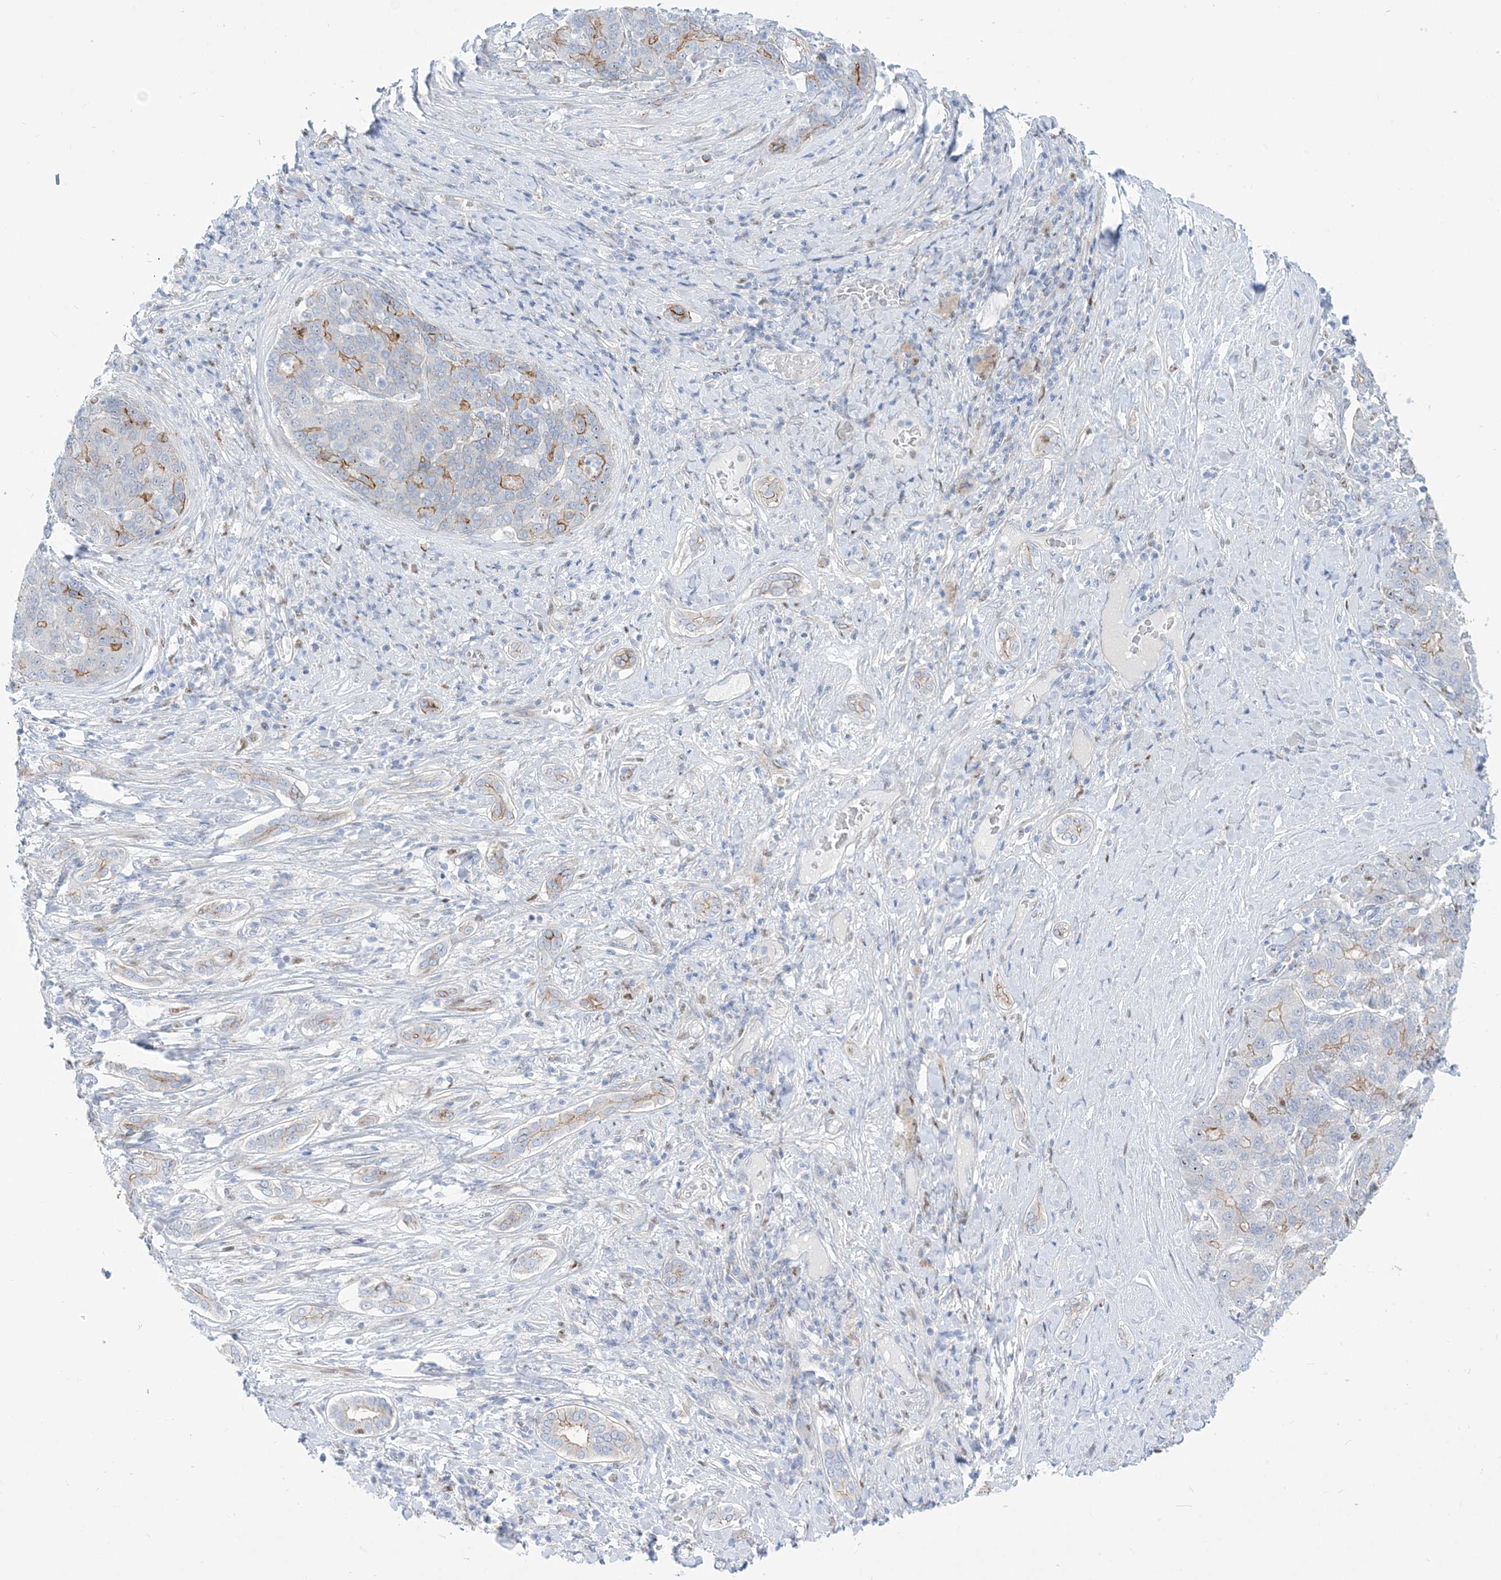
{"staining": {"intensity": "moderate", "quantity": "25%-75%", "location": "cytoplasmic/membranous"}, "tissue": "liver cancer", "cell_type": "Tumor cells", "image_type": "cancer", "snomed": [{"axis": "morphology", "description": "Carcinoma, Hepatocellular, NOS"}, {"axis": "topography", "description": "Liver"}], "caption": "High-magnification brightfield microscopy of liver cancer stained with DAB (brown) and counterstained with hematoxylin (blue). tumor cells exhibit moderate cytoplasmic/membranous staining is present in about25%-75% of cells. The staining was performed using DAB (3,3'-diaminobenzidine), with brown indicating positive protein expression. Nuclei are stained blue with hematoxylin.", "gene": "MARS2", "patient": {"sex": "male", "age": 65}}